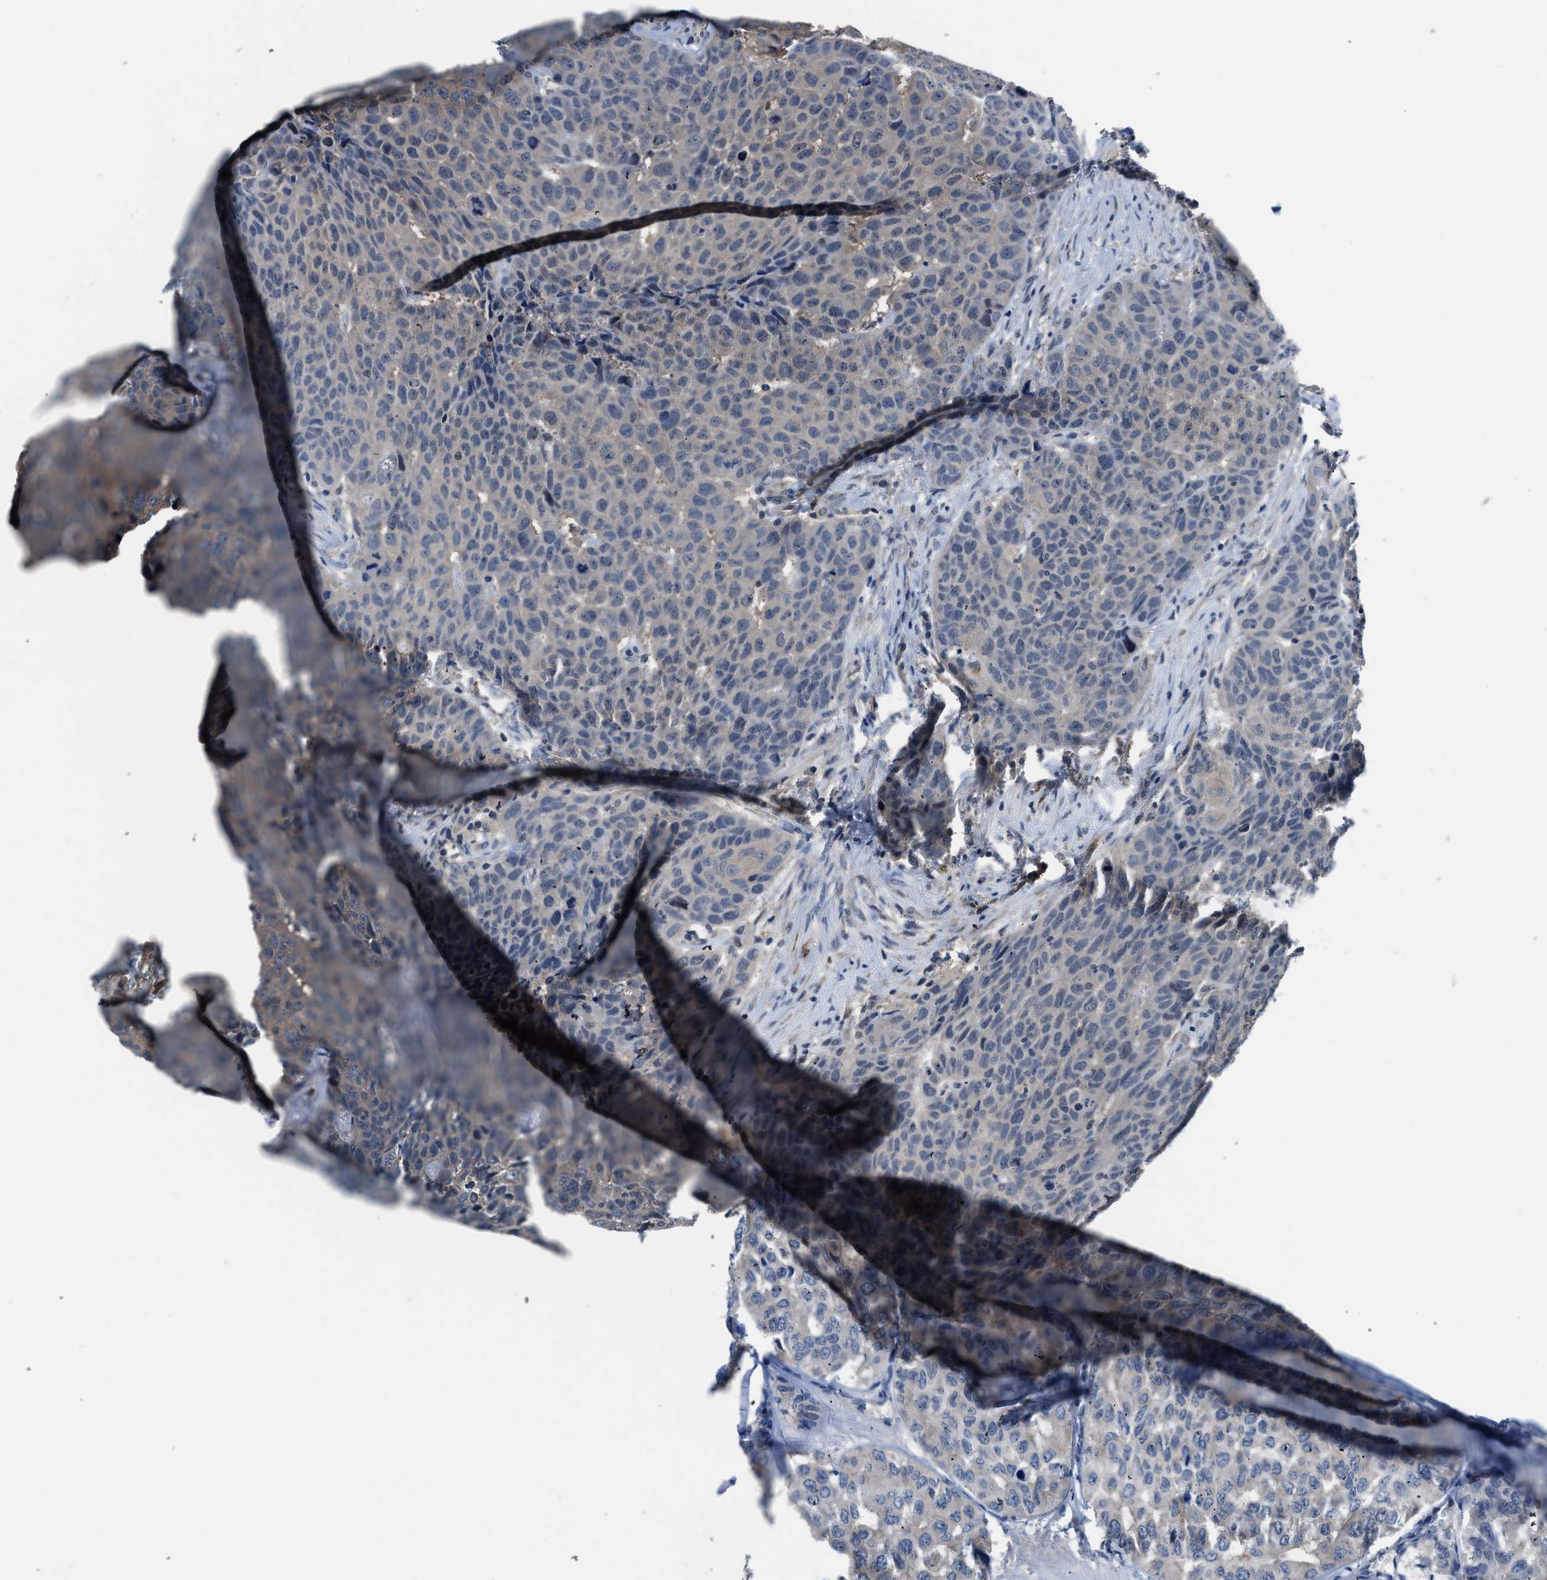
{"staining": {"intensity": "negative", "quantity": "none", "location": "none"}, "tissue": "head and neck cancer", "cell_type": "Tumor cells", "image_type": "cancer", "snomed": [{"axis": "morphology", "description": "Squamous cell carcinoma, NOS"}, {"axis": "topography", "description": "Head-Neck"}], "caption": "Immunohistochemical staining of head and neck cancer (squamous cell carcinoma) shows no significant staining in tumor cells. (DAB immunohistochemistry, high magnification).", "gene": "LANCL2", "patient": {"sex": "male", "age": 66}}